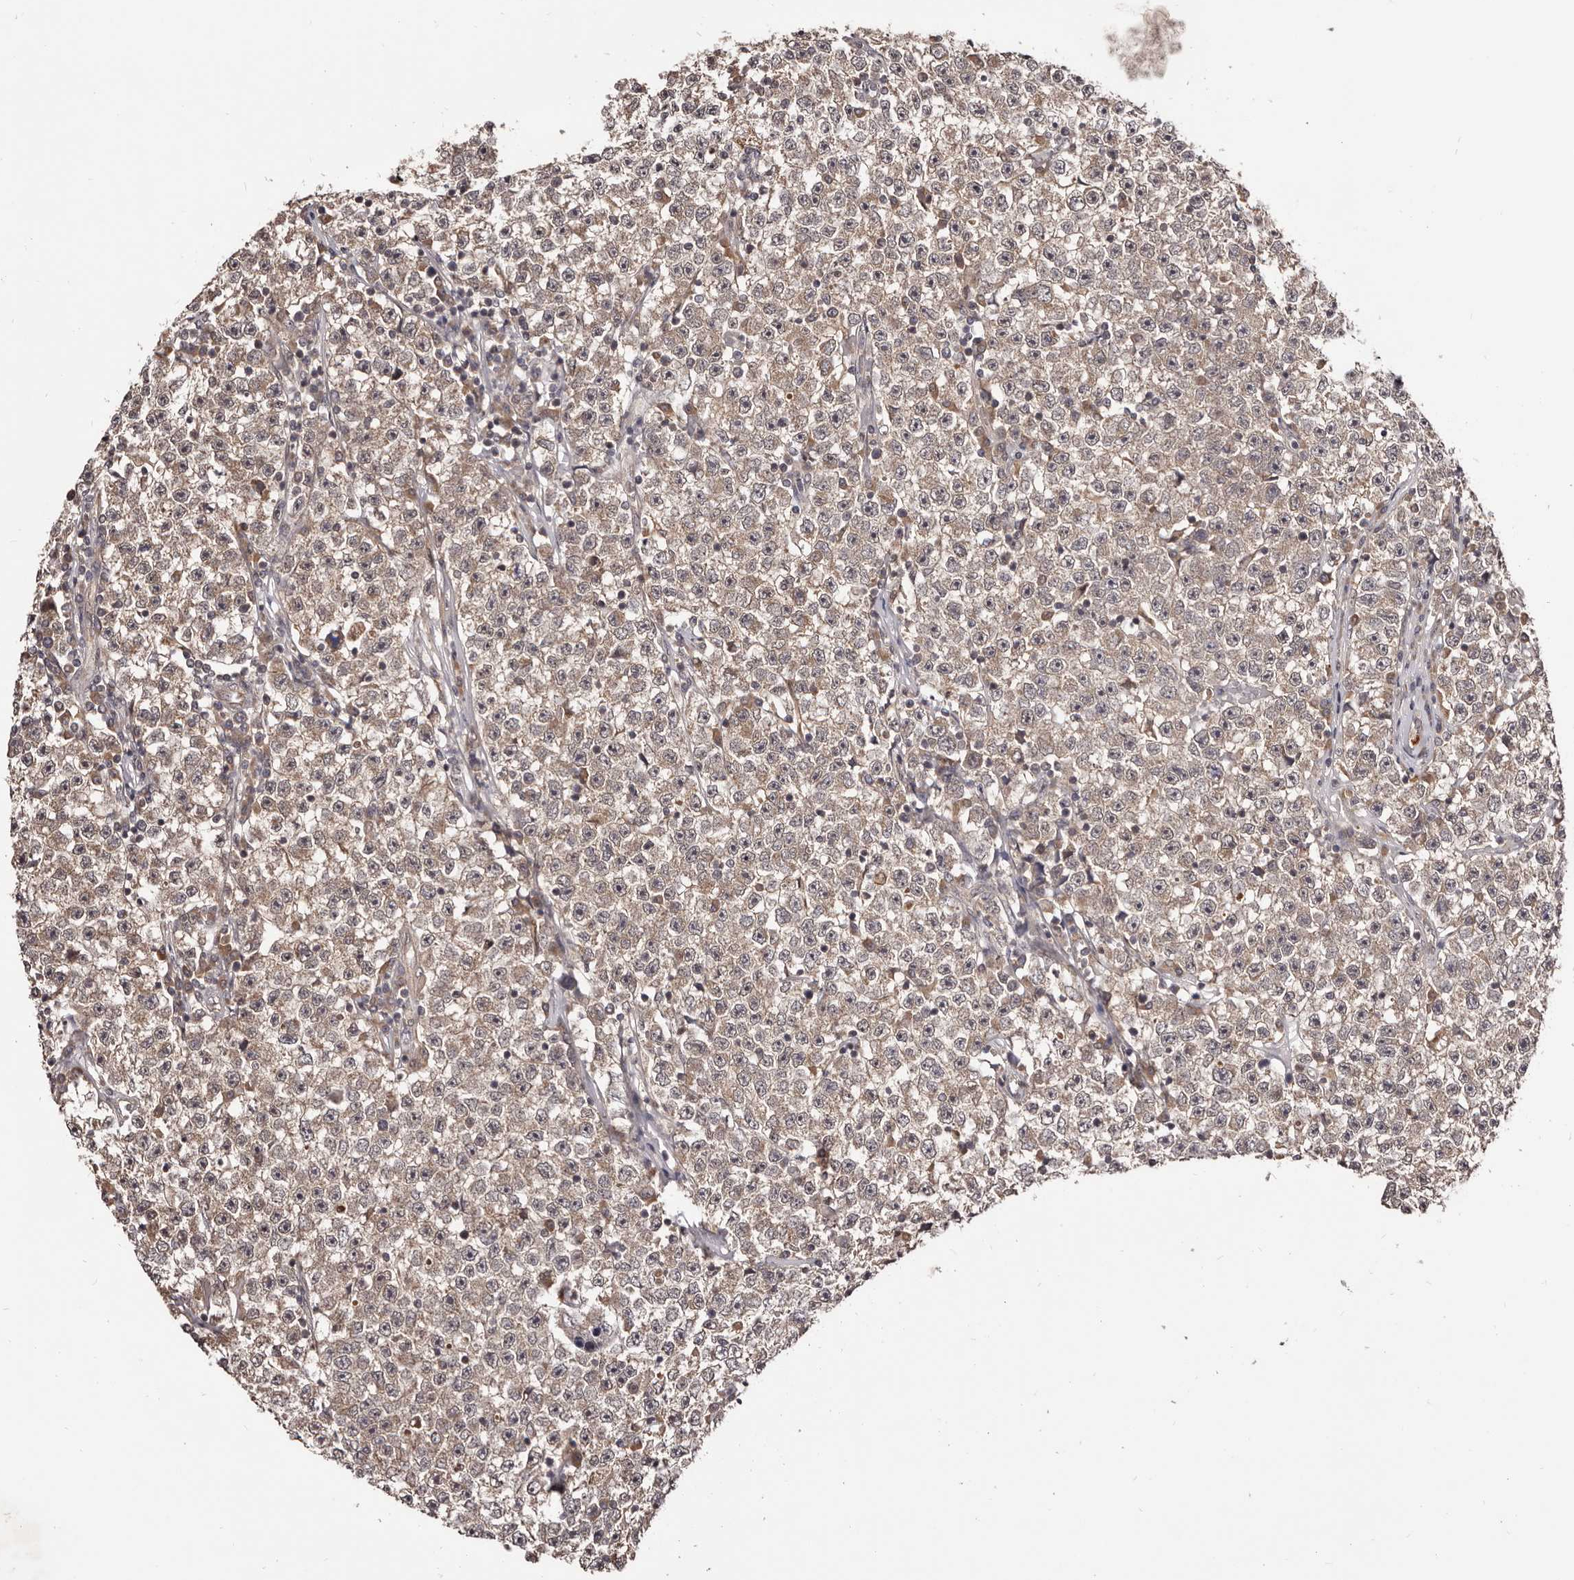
{"staining": {"intensity": "weak", "quantity": ">75%", "location": "cytoplasmic/membranous"}, "tissue": "testis cancer", "cell_type": "Tumor cells", "image_type": "cancer", "snomed": [{"axis": "morphology", "description": "Seminoma, NOS"}, {"axis": "topography", "description": "Testis"}], "caption": "Protein expression analysis of testis cancer (seminoma) exhibits weak cytoplasmic/membranous positivity in about >75% of tumor cells.", "gene": "MDP1", "patient": {"sex": "male", "age": 22}}